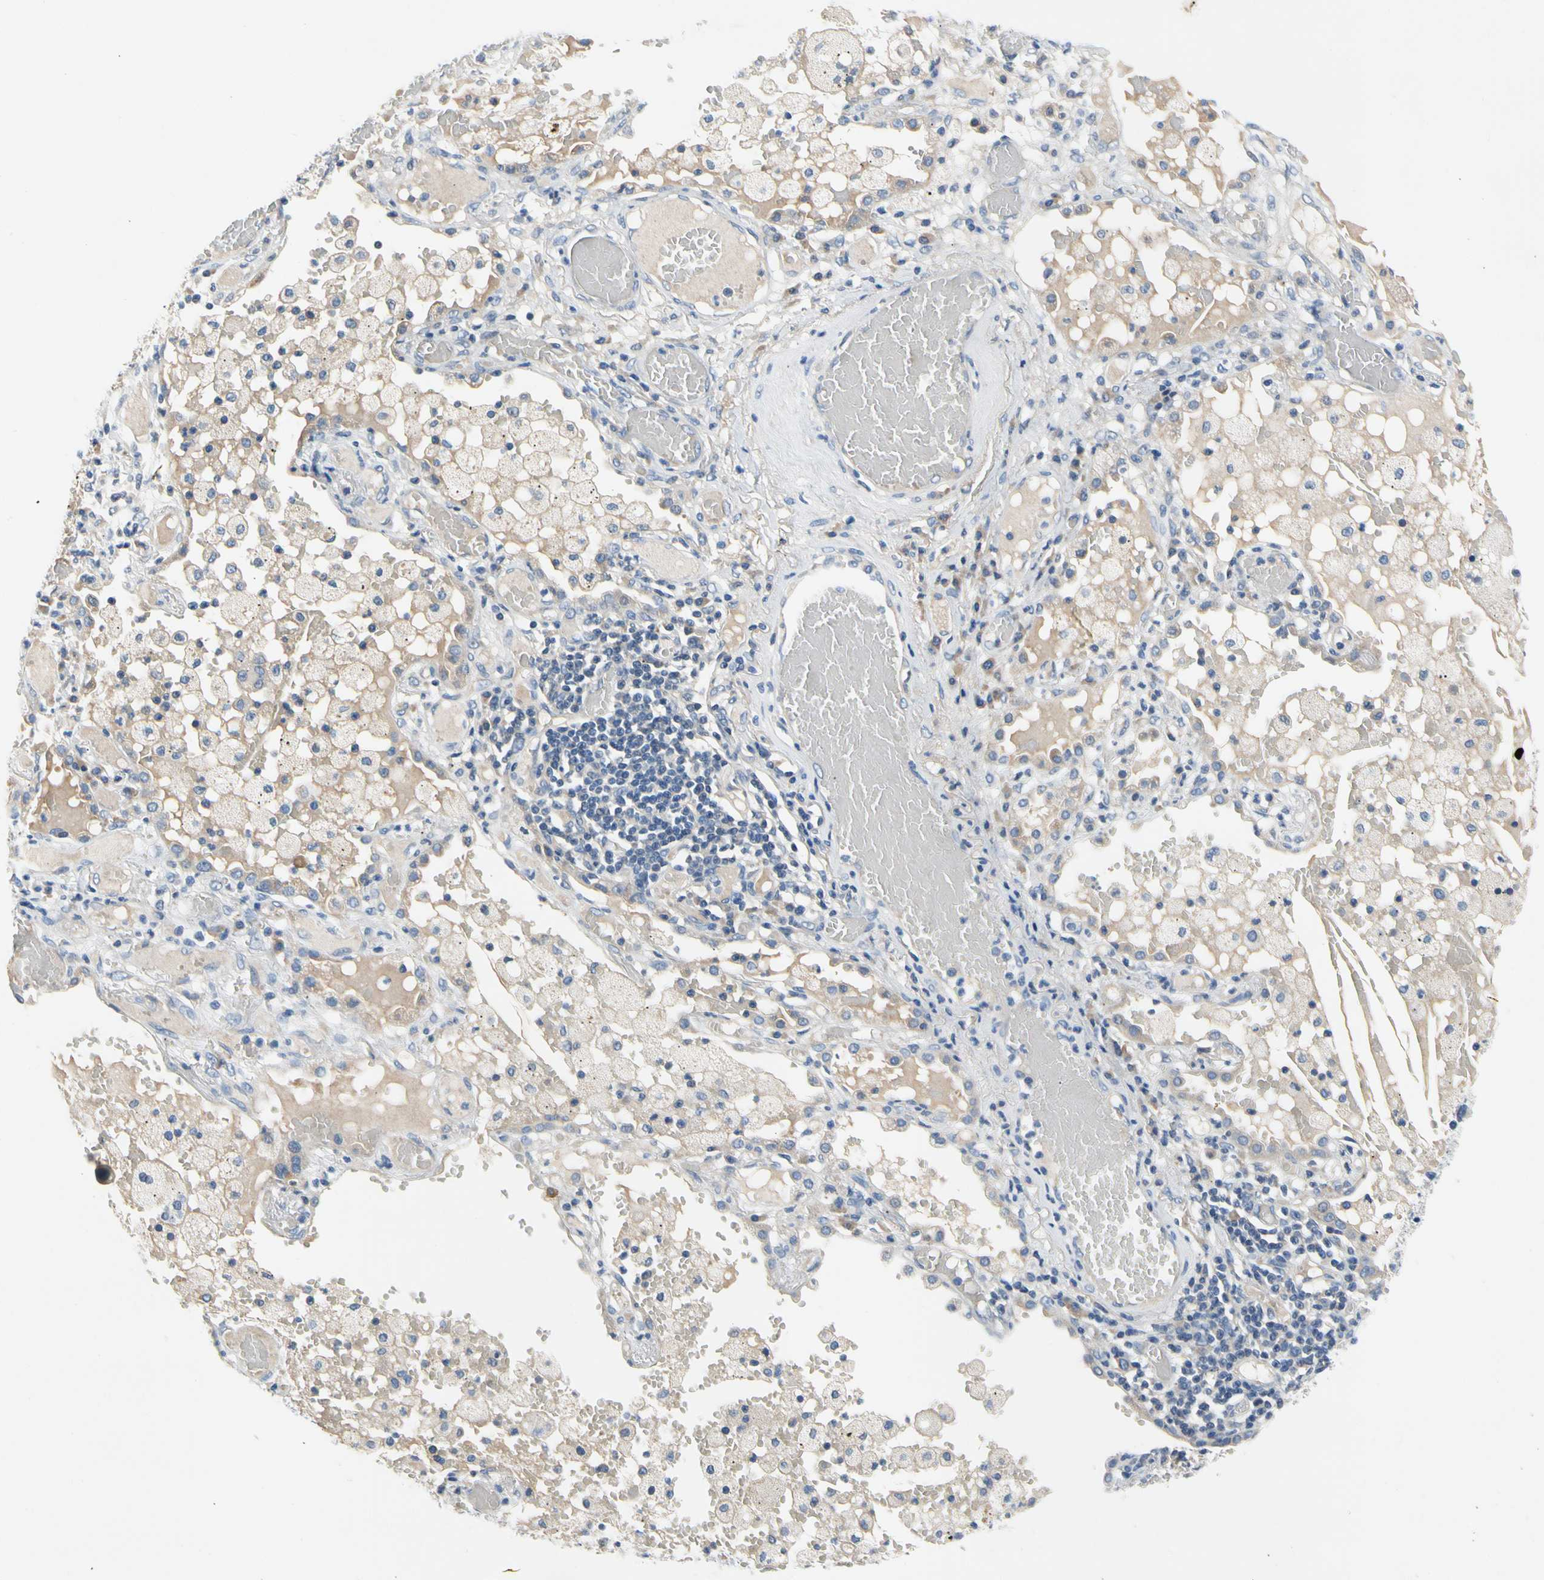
{"staining": {"intensity": "weak", "quantity": "25%-75%", "location": "cytoplasmic/membranous"}, "tissue": "lung cancer", "cell_type": "Tumor cells", "image_type": "cancer", "snomed": [{"axis": "morphology", "description": "Squamous cell carcinoma, NOS"}, {"axis": "topography", "description": "Lung"}], "caption": "This photomicrograph reveals immunohistochemistry (IHC) staining of lung cancer (squamous cell carcinoma), with low weak cytoplasmic/membranous positivity in about 25%-75% of tumor cells.", "gene": "CA14", "patient": {"sex": "male", "age": 71}}